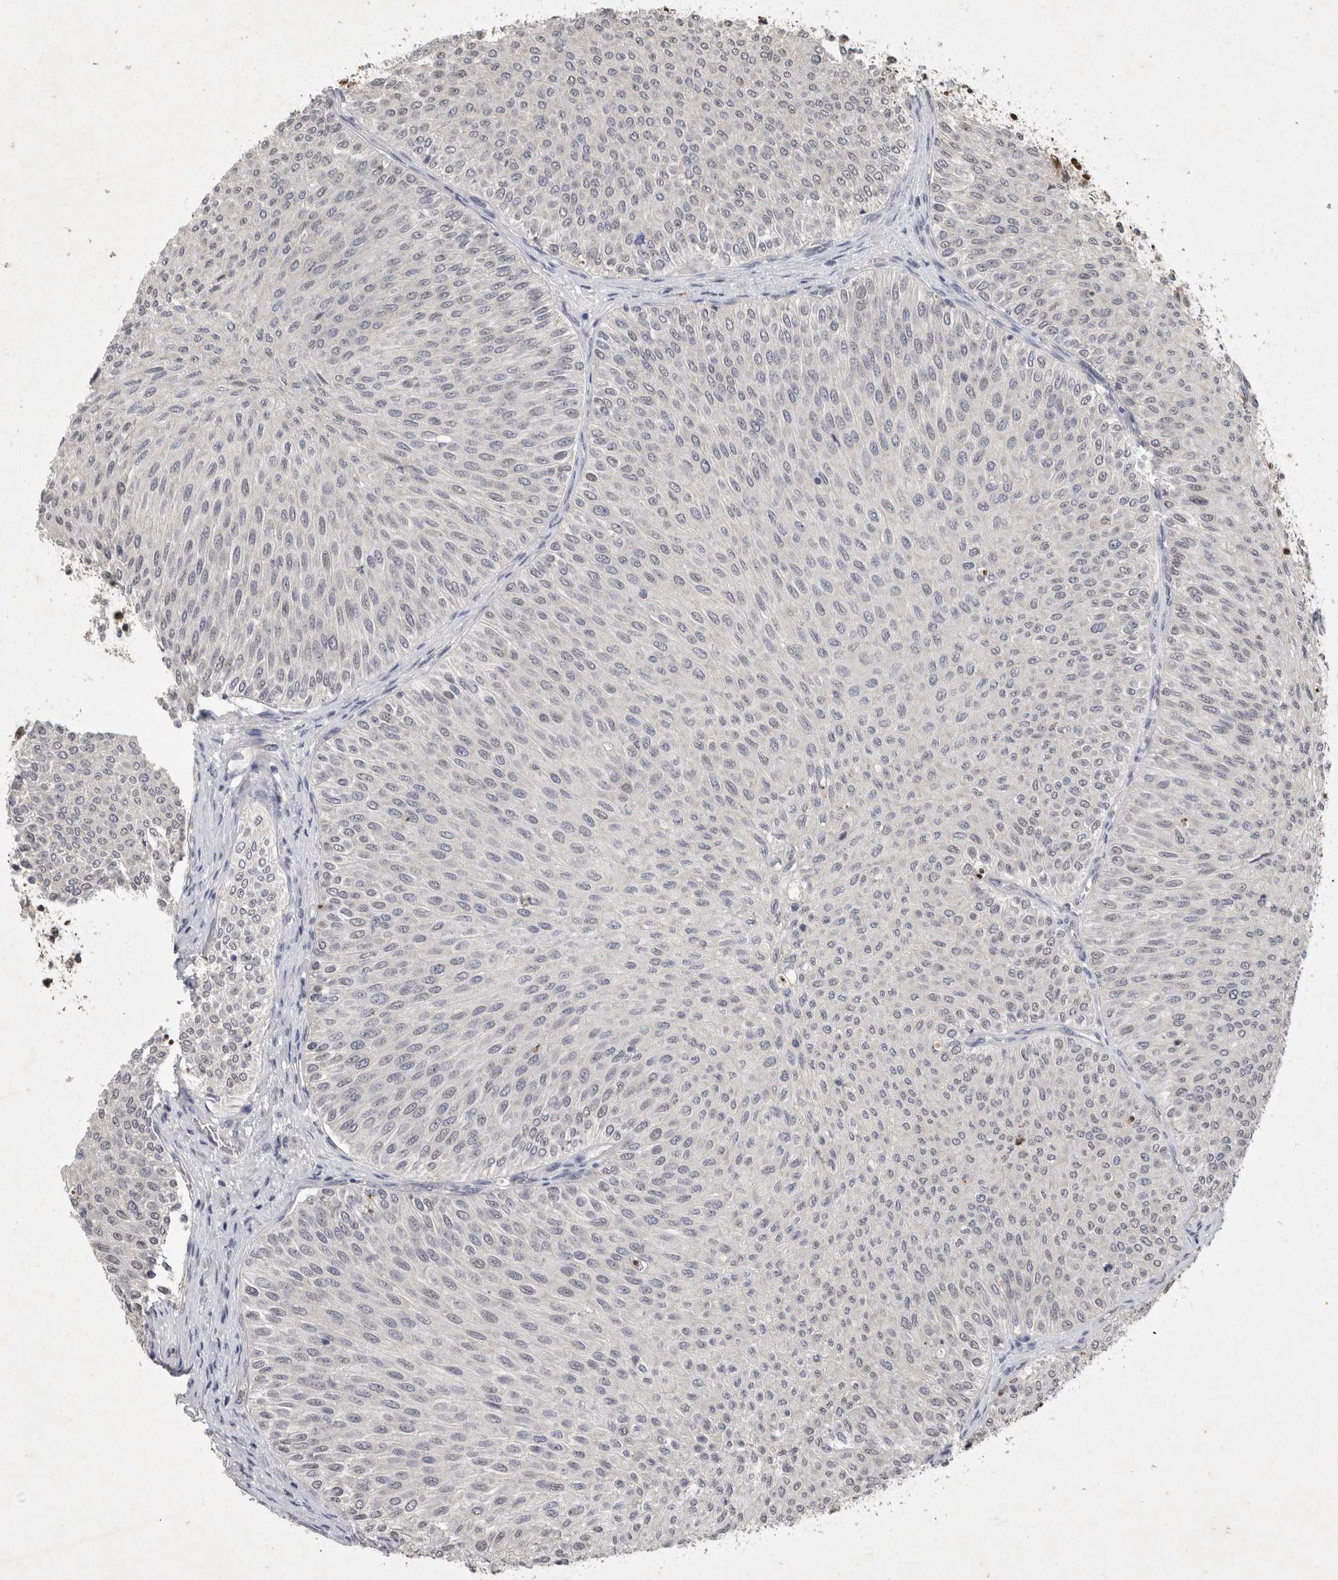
{"staining": {"intensity": "negative", "quantity": "none", "location": "none"}, "tissue": "urothelial cancer", "cell_type": "Tumor cells", "image_type": "cancer", "snomed": [{"axis": "morphology", "description": "Urothelial carcinoma, Low grade"}, {"axis": "topography", "description": "Urinary bladder"}], "caption": "Tumor cells show no significant protein expression in low-grade urothelial carcinoma.", "gene": "XRCC5", "patient": {"sex": "male", "age": 78}}